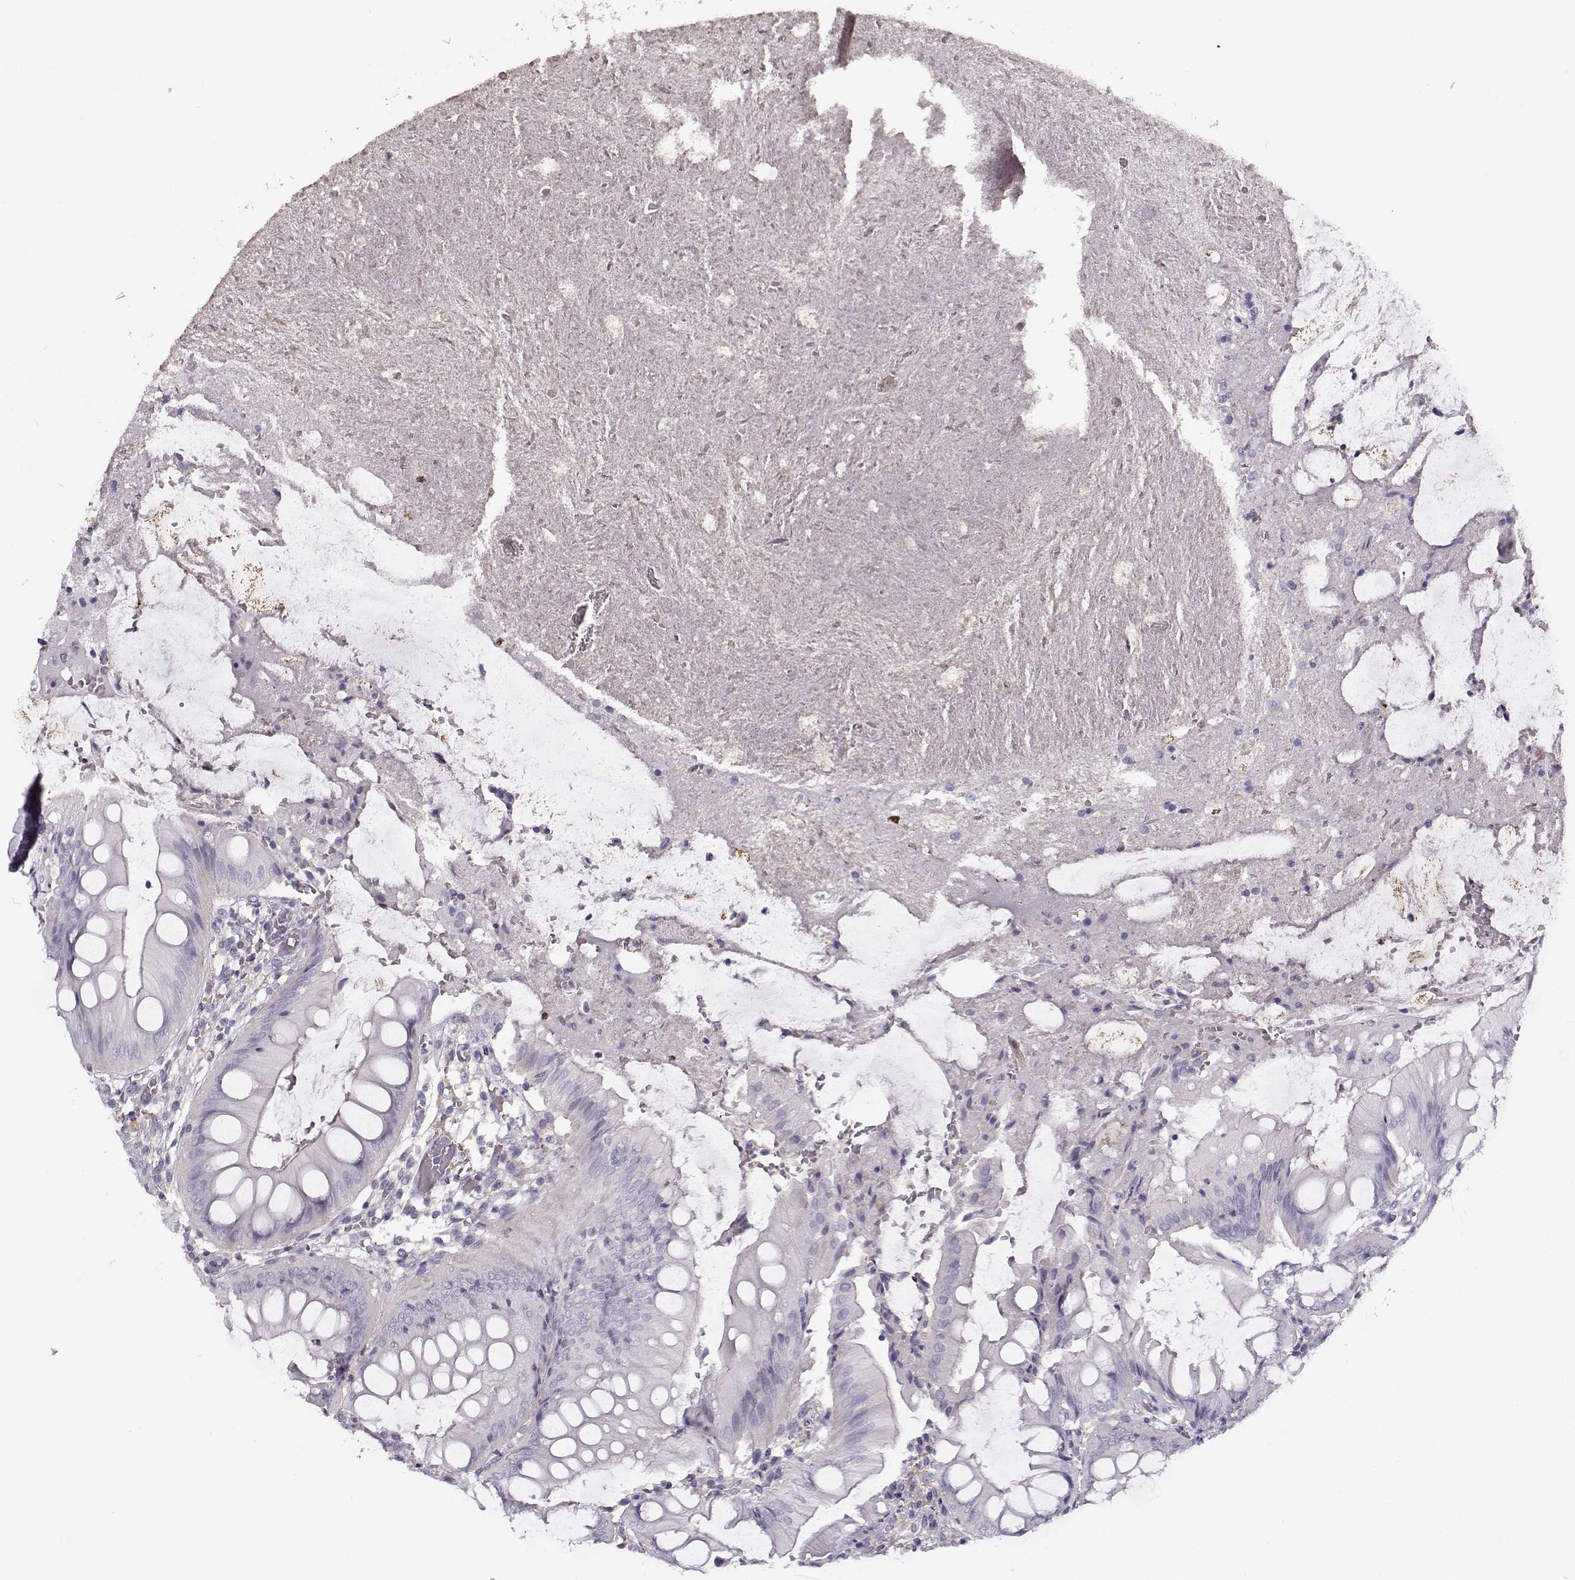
{"staining": {"intensity": "negative", "quantity": "none", "location": "none"}, "tissue": "appendix", "cell_type": "Glandular cells", "image_type": "normal", "snomed": [{"axis": "morphology", "description": "Normal tissue, NOS"}, {"axis": "morphology", "description": "Inflammation, NOS"}, {"axis": "topography", "description": "Appendix"}], "caption": "Human appendix stained for a protein using IHC shows no positivity in glandular cells.", "gene": "UCP3", "patient": {"sex": "male", "age": 16}}